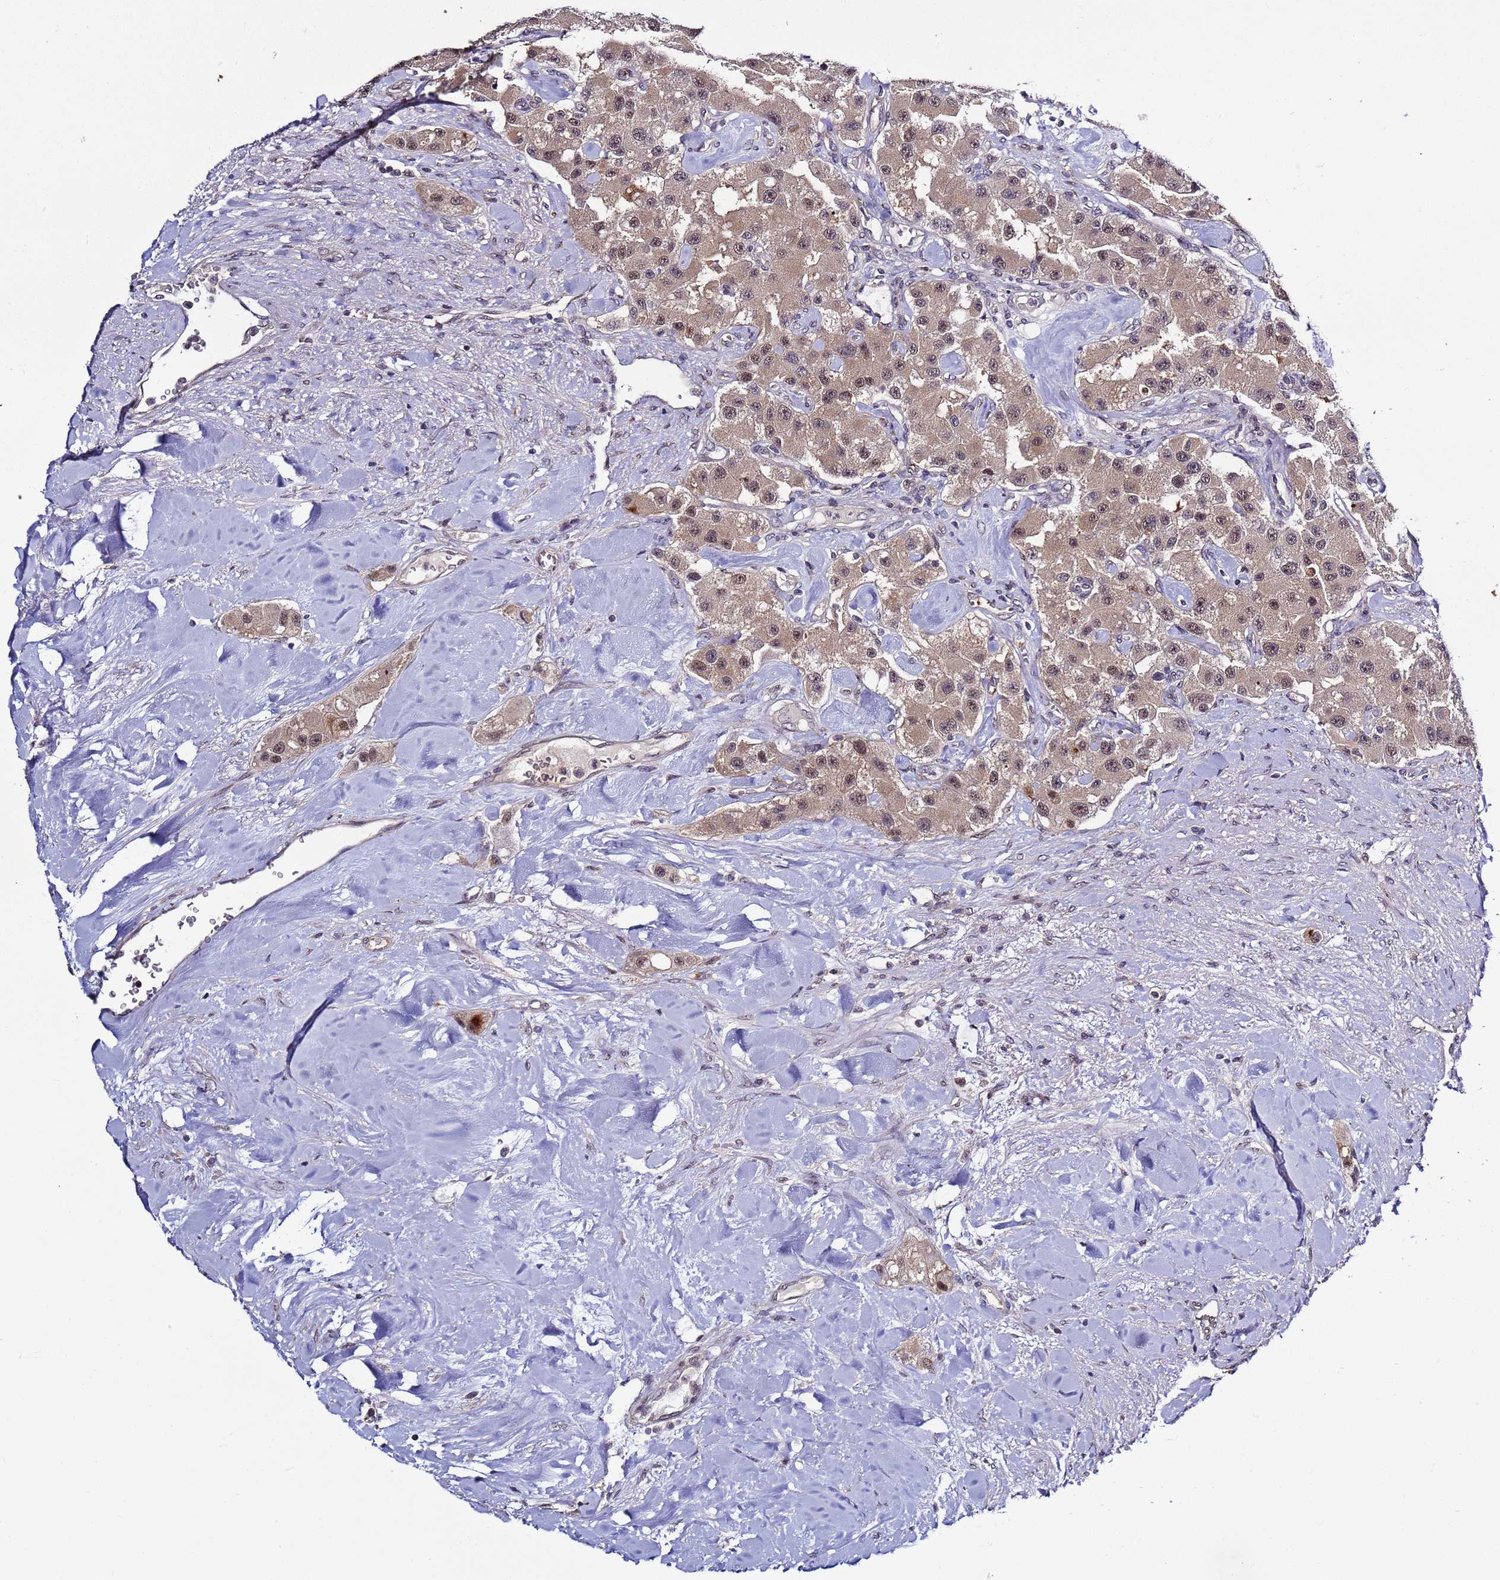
{"staining": {"intensity": "moderate", "quantity": ">75%", "location": "cytoplasmic/membranous,nuclear"}, "tissue": "carcinoid", "cell_type": "Tumor cells", "image_type": "cancer", "snomed": [{"axis": "morphology", "description": "Carcinoid, malignant, NOS"}, {"axis": "topography", "description": "Pancreas"}], "caption": "Approximately >75% of tumor cells in carcinoid exhibit moderate cytoplasmic/membranous and nuclear protein expression as visualized by brown immunohistochemical staining.", "gene": "GEN1", "patient": {"sex": "male", "age": 41}}